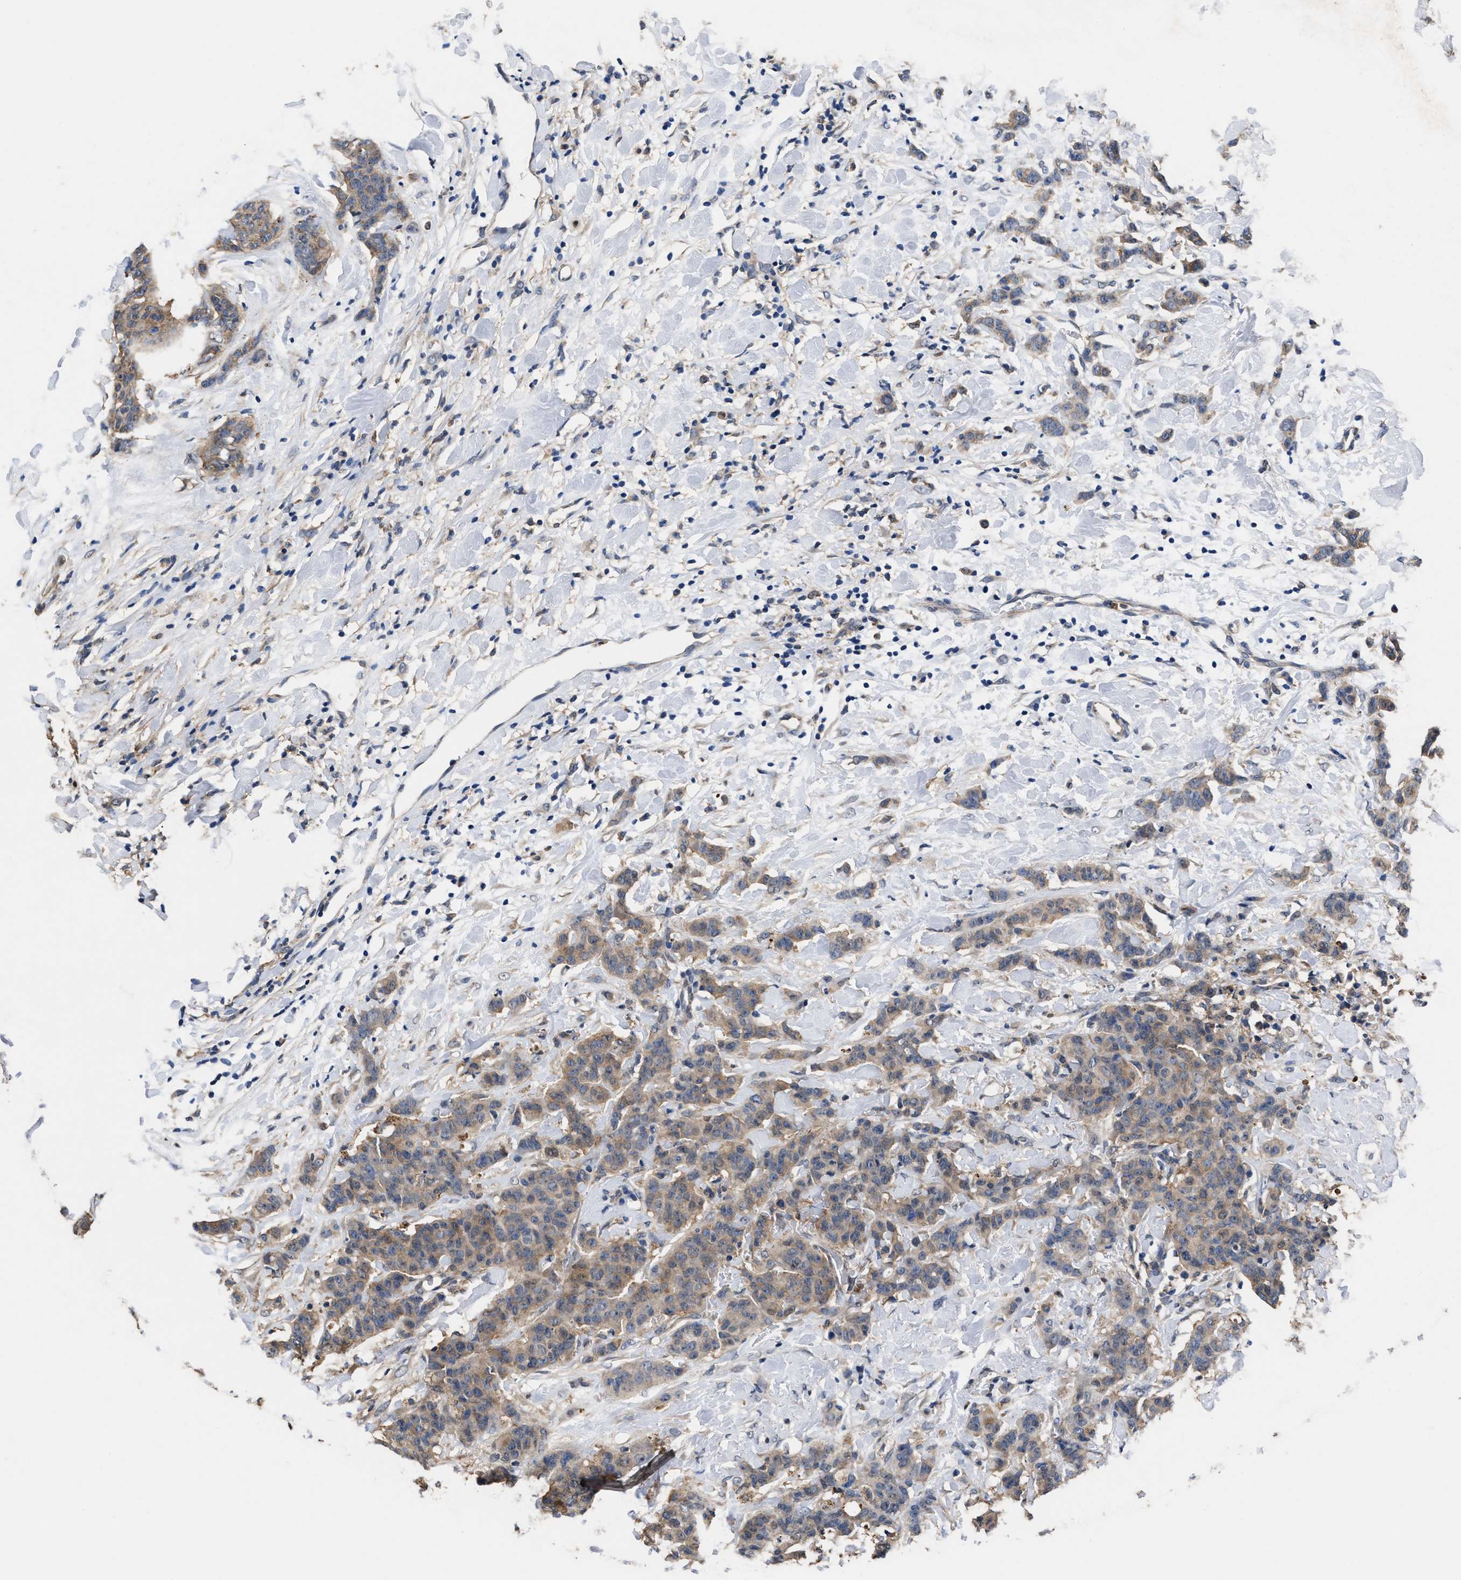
{"staining": {"intensity": "weak", "quantity": ">75%", "location": "cytoplasmic/membranous"}, "tissue": "breast cancer", "cell_type": "Tumor cells", "image_type": "cancer", "snomed": [{"axis": "morphology", "description": "Normal tissue, NOS"}, {"axis": "morphology", "description": "Duct carcinoma"}, {"axis": "topography", "description": "Breast"}], "caption": "Protein staining demonstrates weak cytoplasmic/membranous staining in approximately >75% of tumor cells in breast cancer (infiltrating ductal carcinoma).", "gene": "ACLY", "patient": {"sex": "female", "age": 40}}